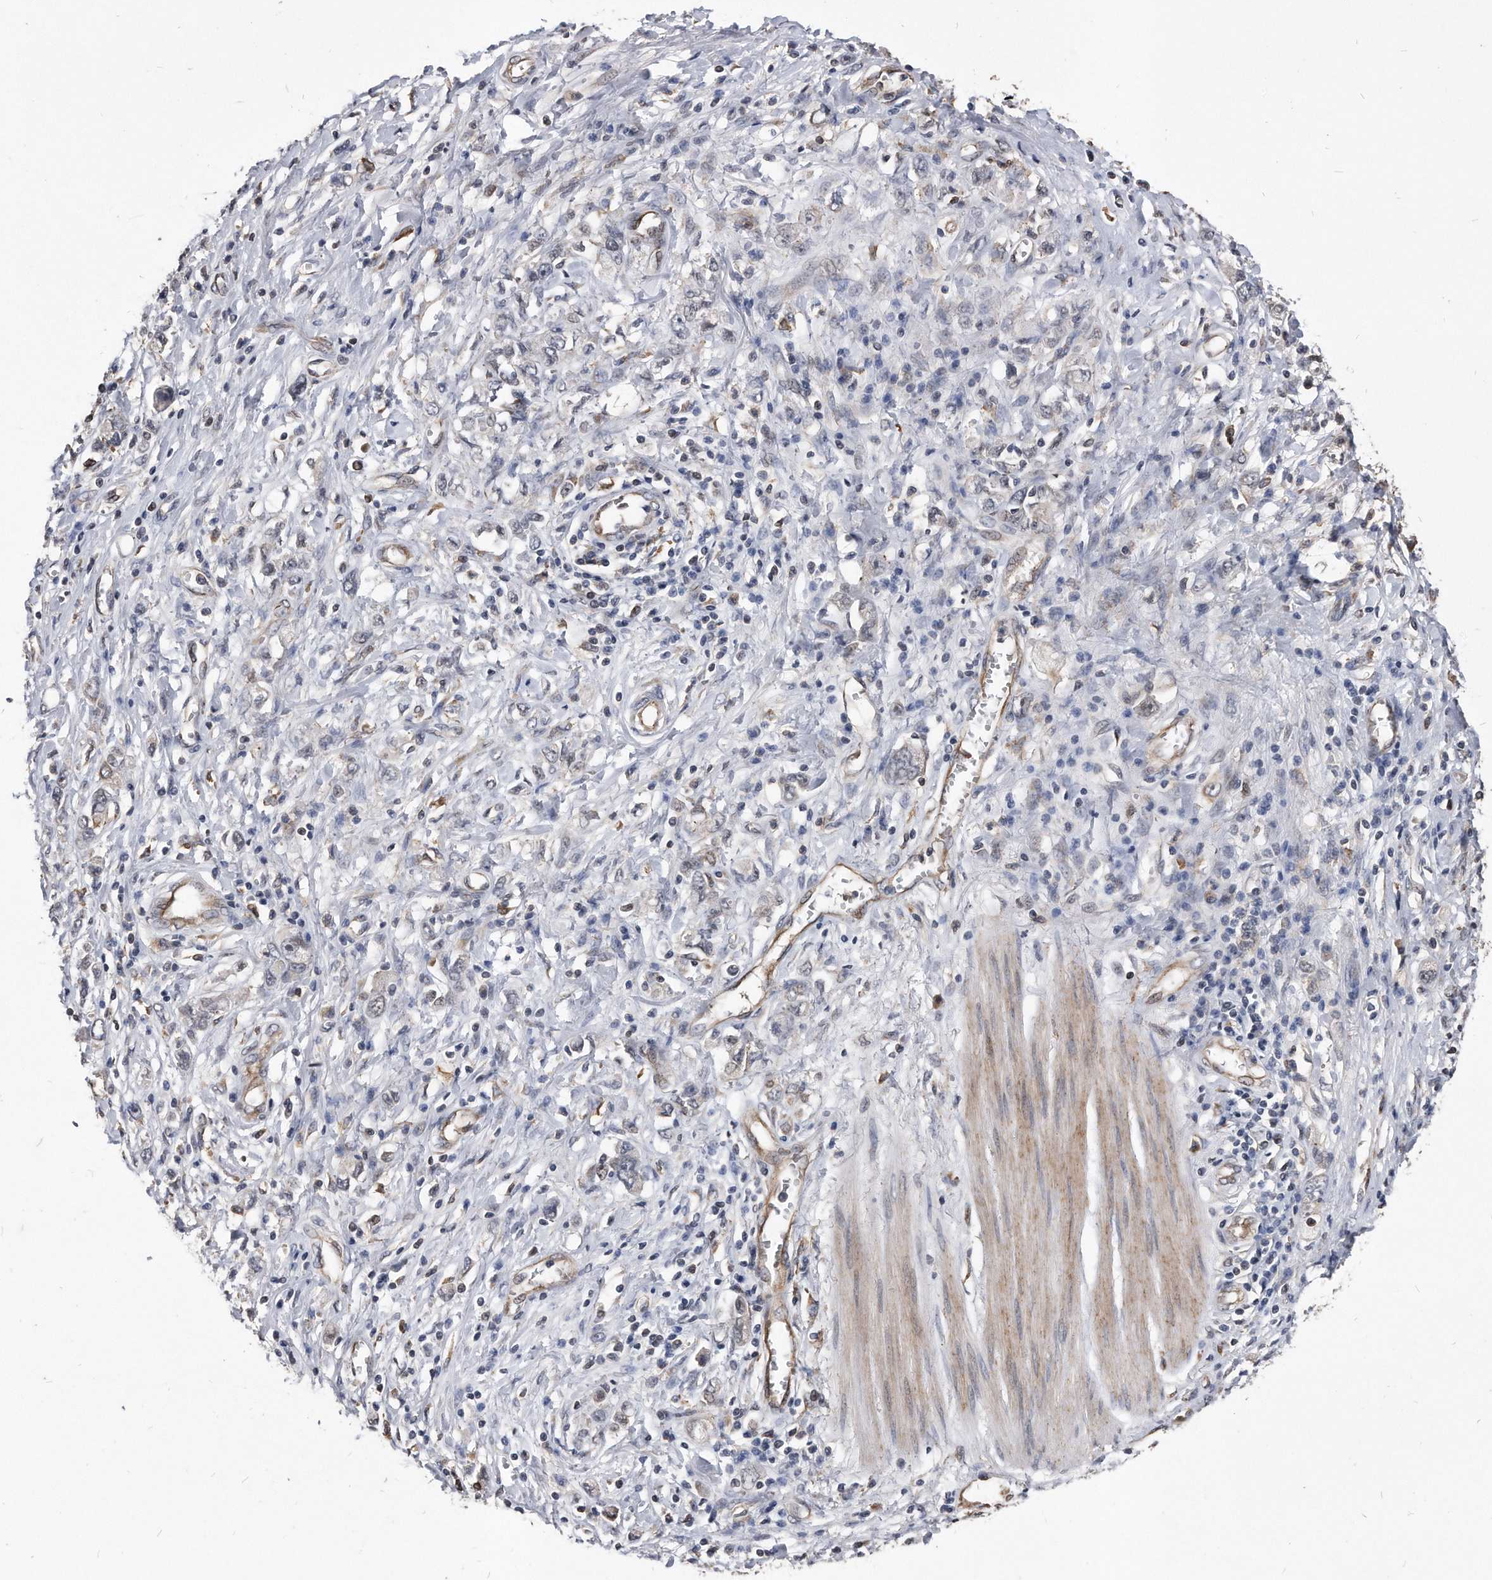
{"staining": {"intensity": "negative", "quantity": "none", "location": "none"}, "tissue": "stomach cancer", "cell_type": "Tumor cells", "image_type": "cancer", "snomed": [{"axis": "morphology", "description": "Adenocarcinoma, NOS"}, {"axis": "topography", "description": "Stomach"}], "caption": "Tumor cells are negative for protein expression in human stomach cancer (adenocarcinoma).", "gene": "IL20RA", "patient": {"sex": "female", "age": 76}}